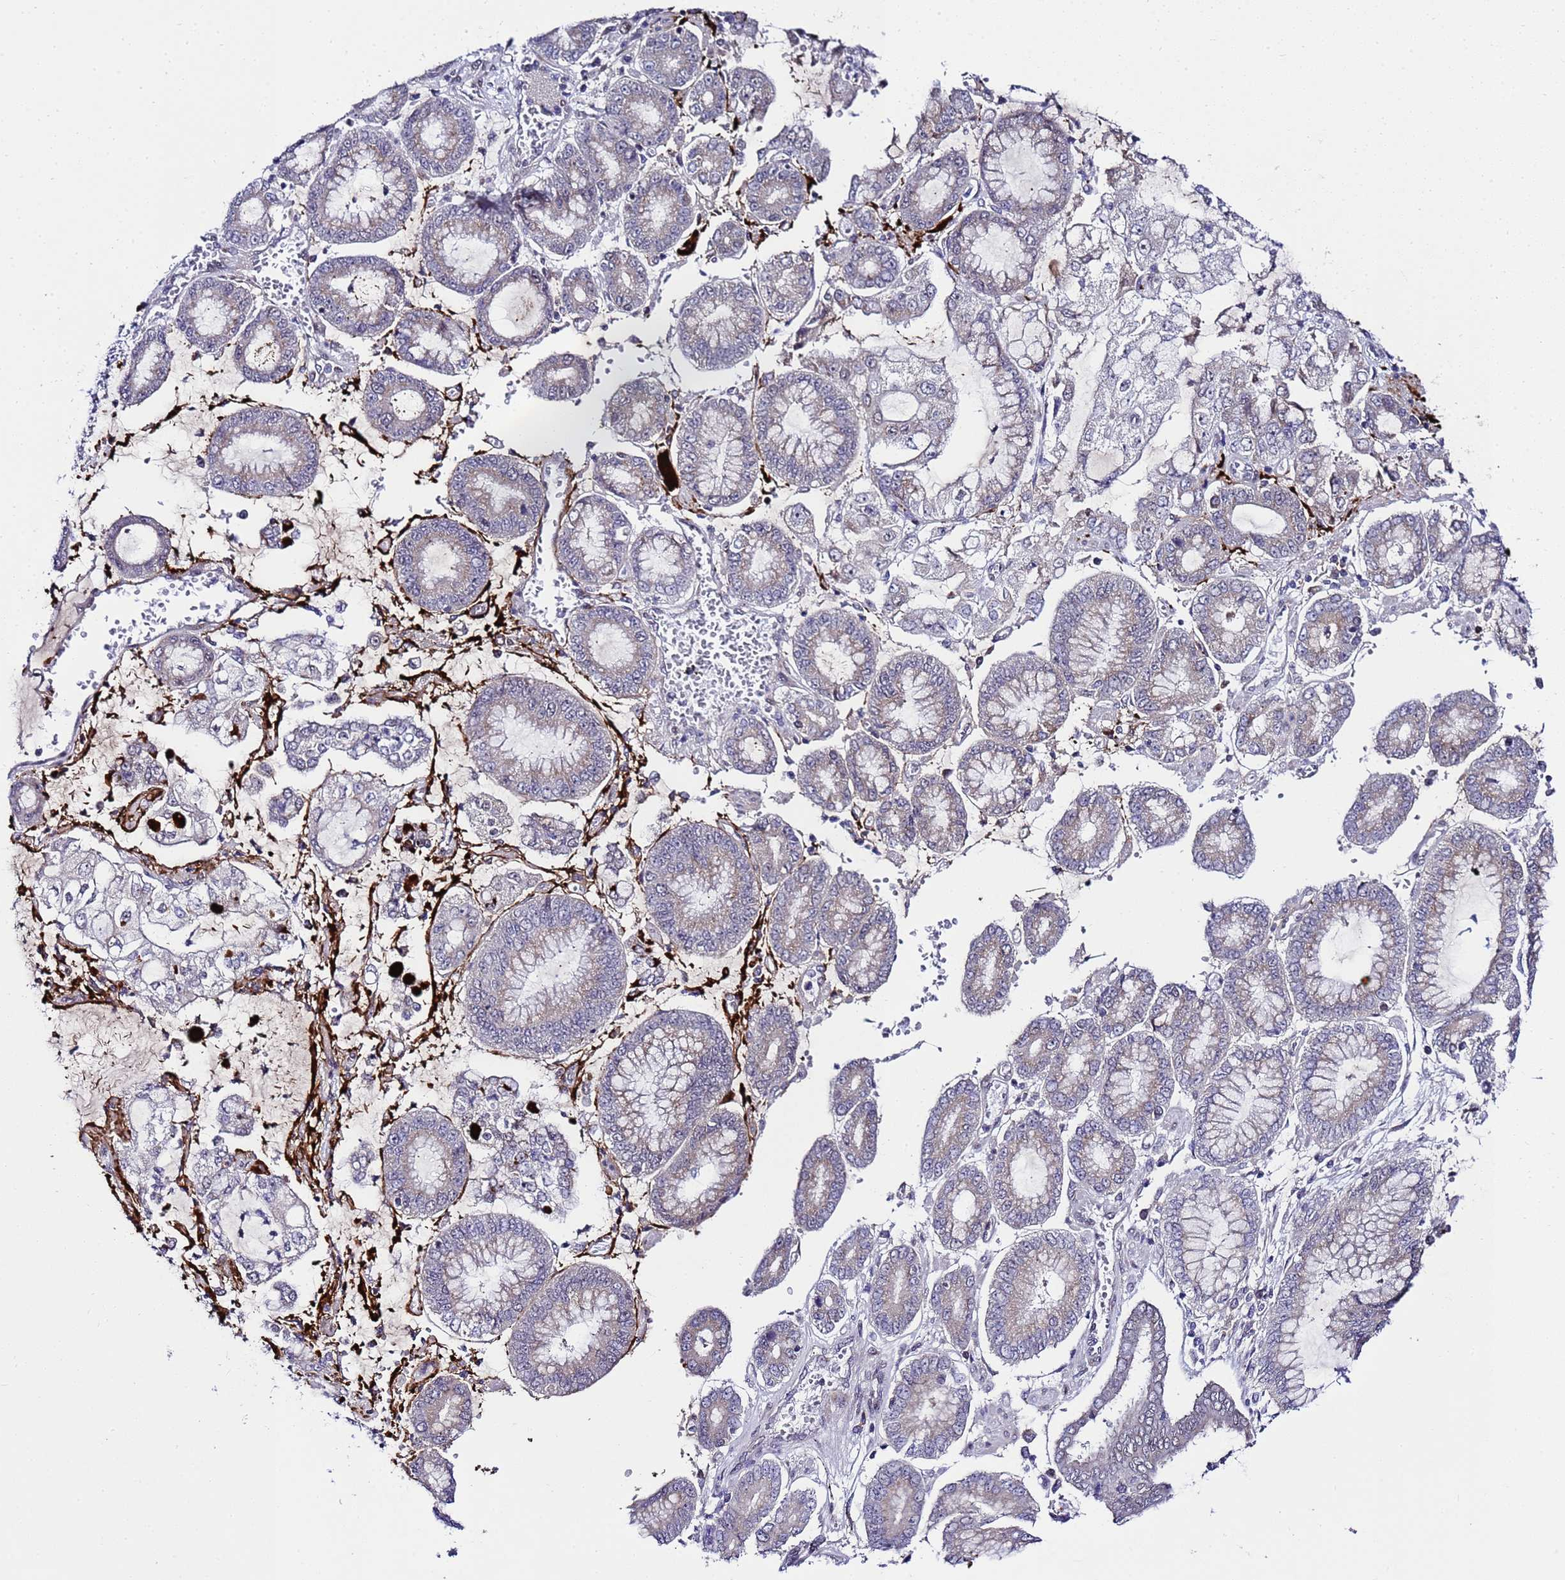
{"staining": {"intensity": "weak", "quantity": "25%-75%", "location": "cytoplasmic/membranous"}, "tissue": "stomach cancer", "cell_type": "Tumor cells", "image_type": "cancer", "snomed": [{"axis": "morphology", "description": "Adenocarcinoma, NOS"}, {"axis": "topography", "description": "Stomach"}], "caption": "Protein analysis of stomach cancer (adenocarcinoma) tissue displays weak cytoplasmic/membranous positivity in about 25%-75% of tumor cells.", "gene": "C19orf47", "patient": {"sex": "male", "age": 76}}